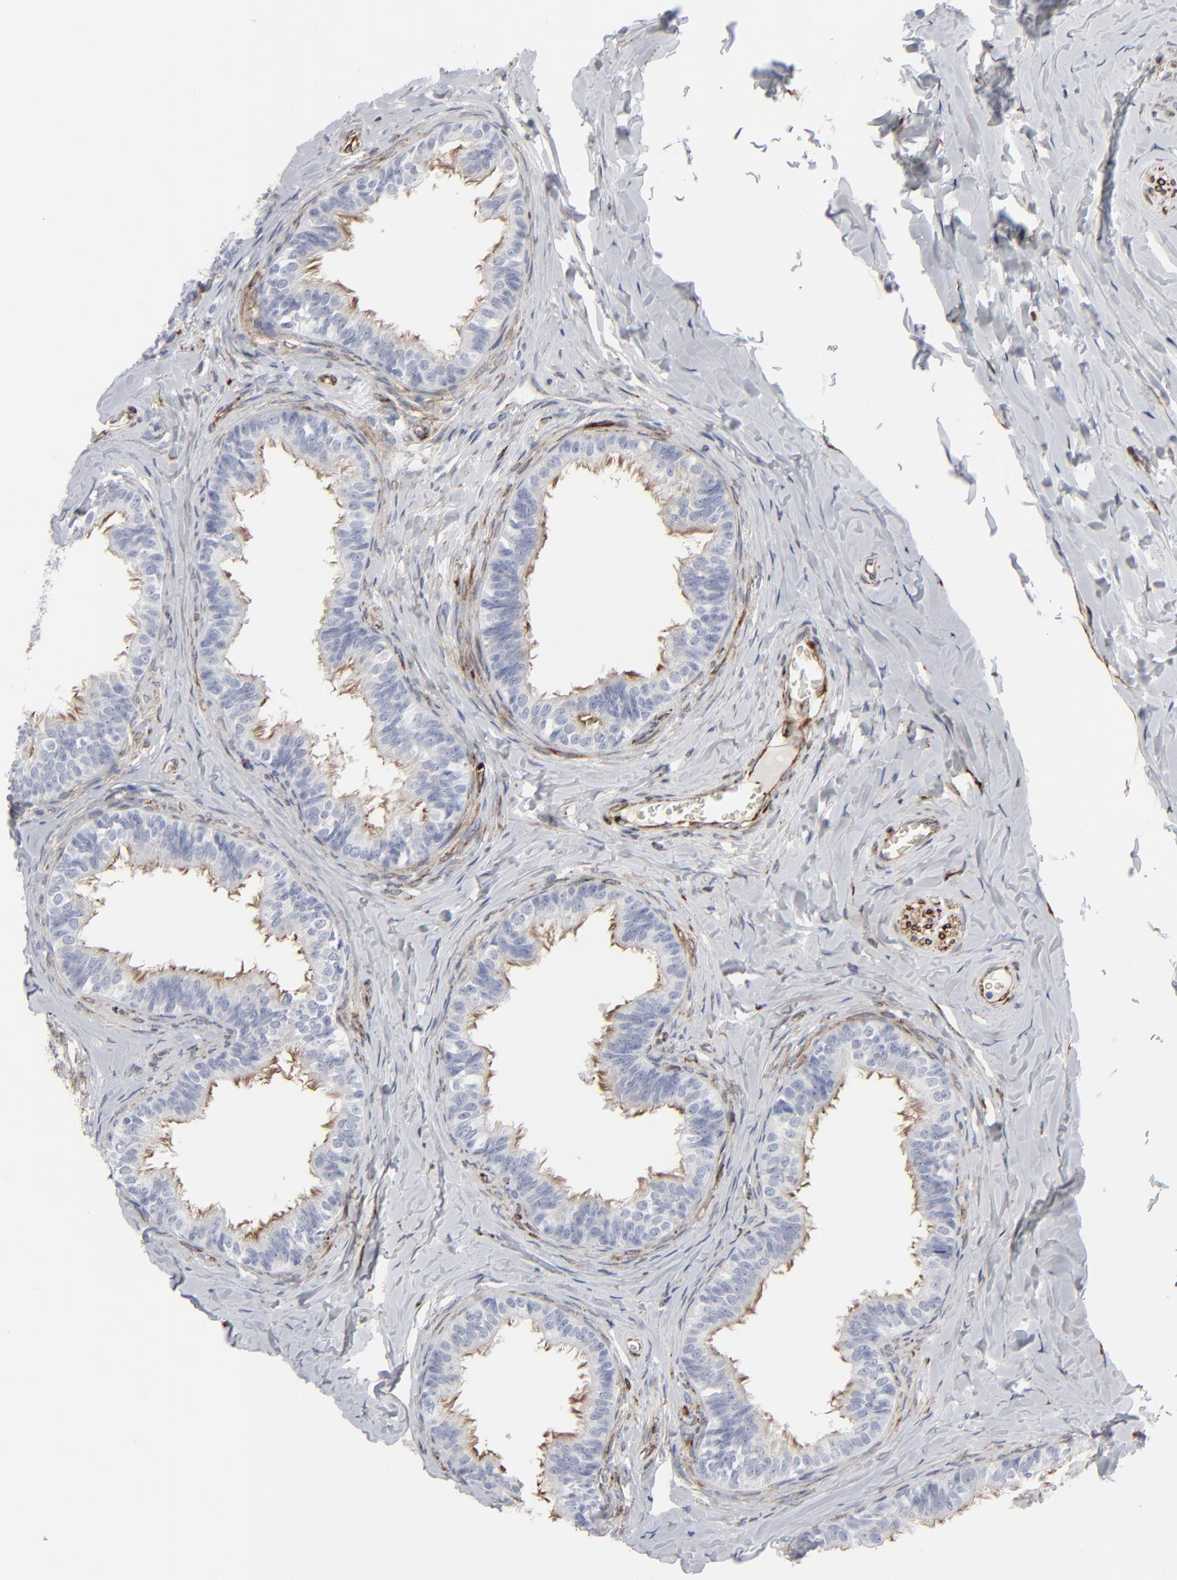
{"staining": {"intensity": "negative", "quantity": "none", "location": "none"}, "tissue": "epididymis", "cell_type": "Glandular cells", "image_type": "normal", "snomed": [{"axis": "morphology", "description": "Normal tissue, NOS"}, {"axis": "topography", "description": "Soft tissue"}, {"axis": "topography", "description": "Epididymis"}], "caption": "This is an immunohistochemistry image of normal epididymis. There is no expression in glandular cells.", "gene": "SPARC", "patient": {"sex": "male", "age": 26}}